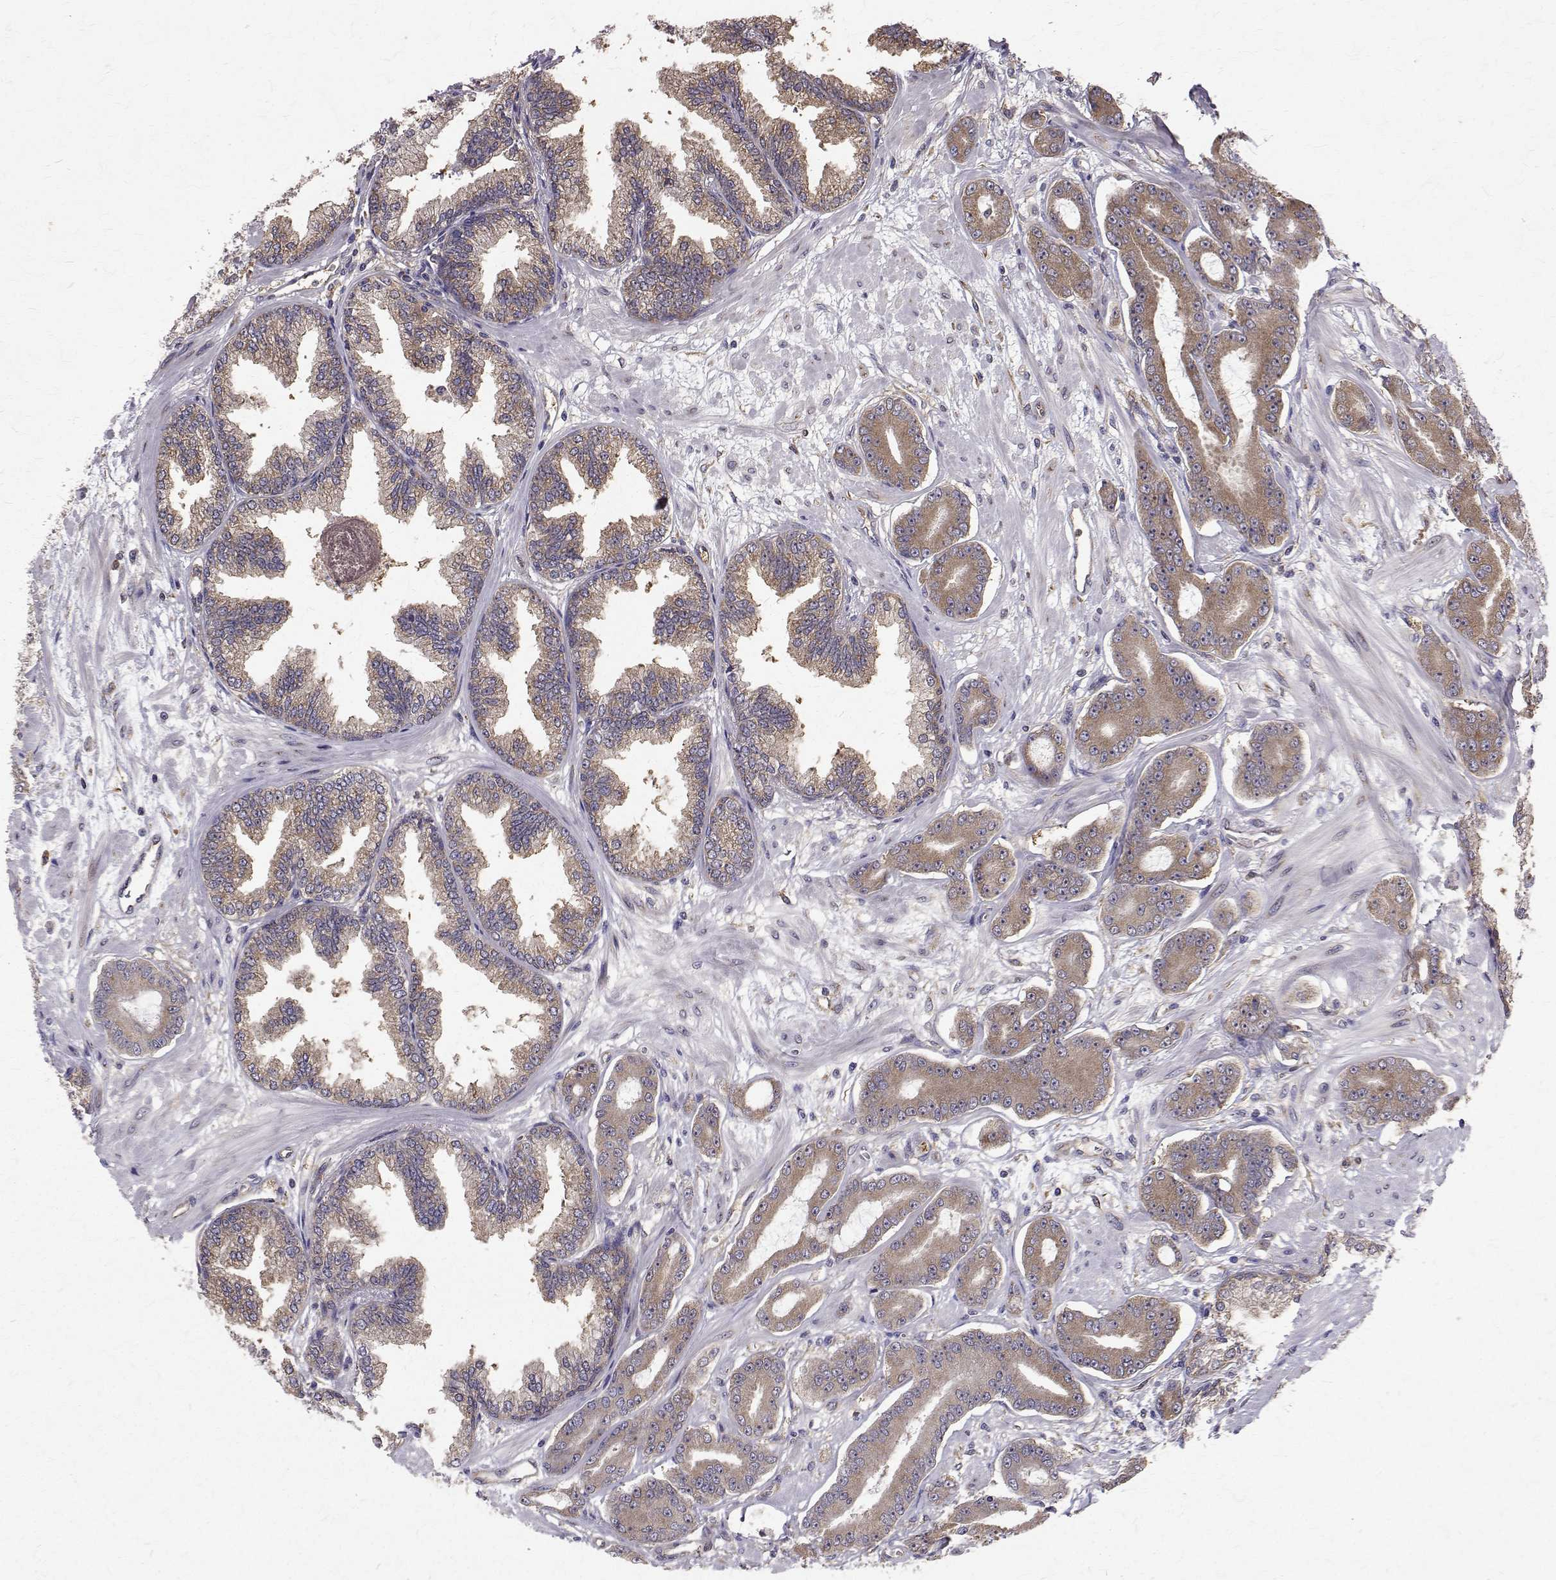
{"staining": {"intensity": "weak", "quantity": ">75%", "location": "cytoplasmic/membranous"}, "tissue": "prostate cancer", "cell_type": "Tumor cells", "image_type": "cancer", "snomed": [{"axis": "morphology", "description": "Adenocarcinoma, Low grade"}, {"axis": "topography", "description": "Prostate"}], "caption": "This image displays immunohistochemistry (IHC) staining of human low-grade adenocarcinoma (prostate), with low weak cytoplasmic/membranous positivity in approximately >75% of tumor cells.", "gene": "FARSB", "patient": {"sex": "male", "age": 64}}